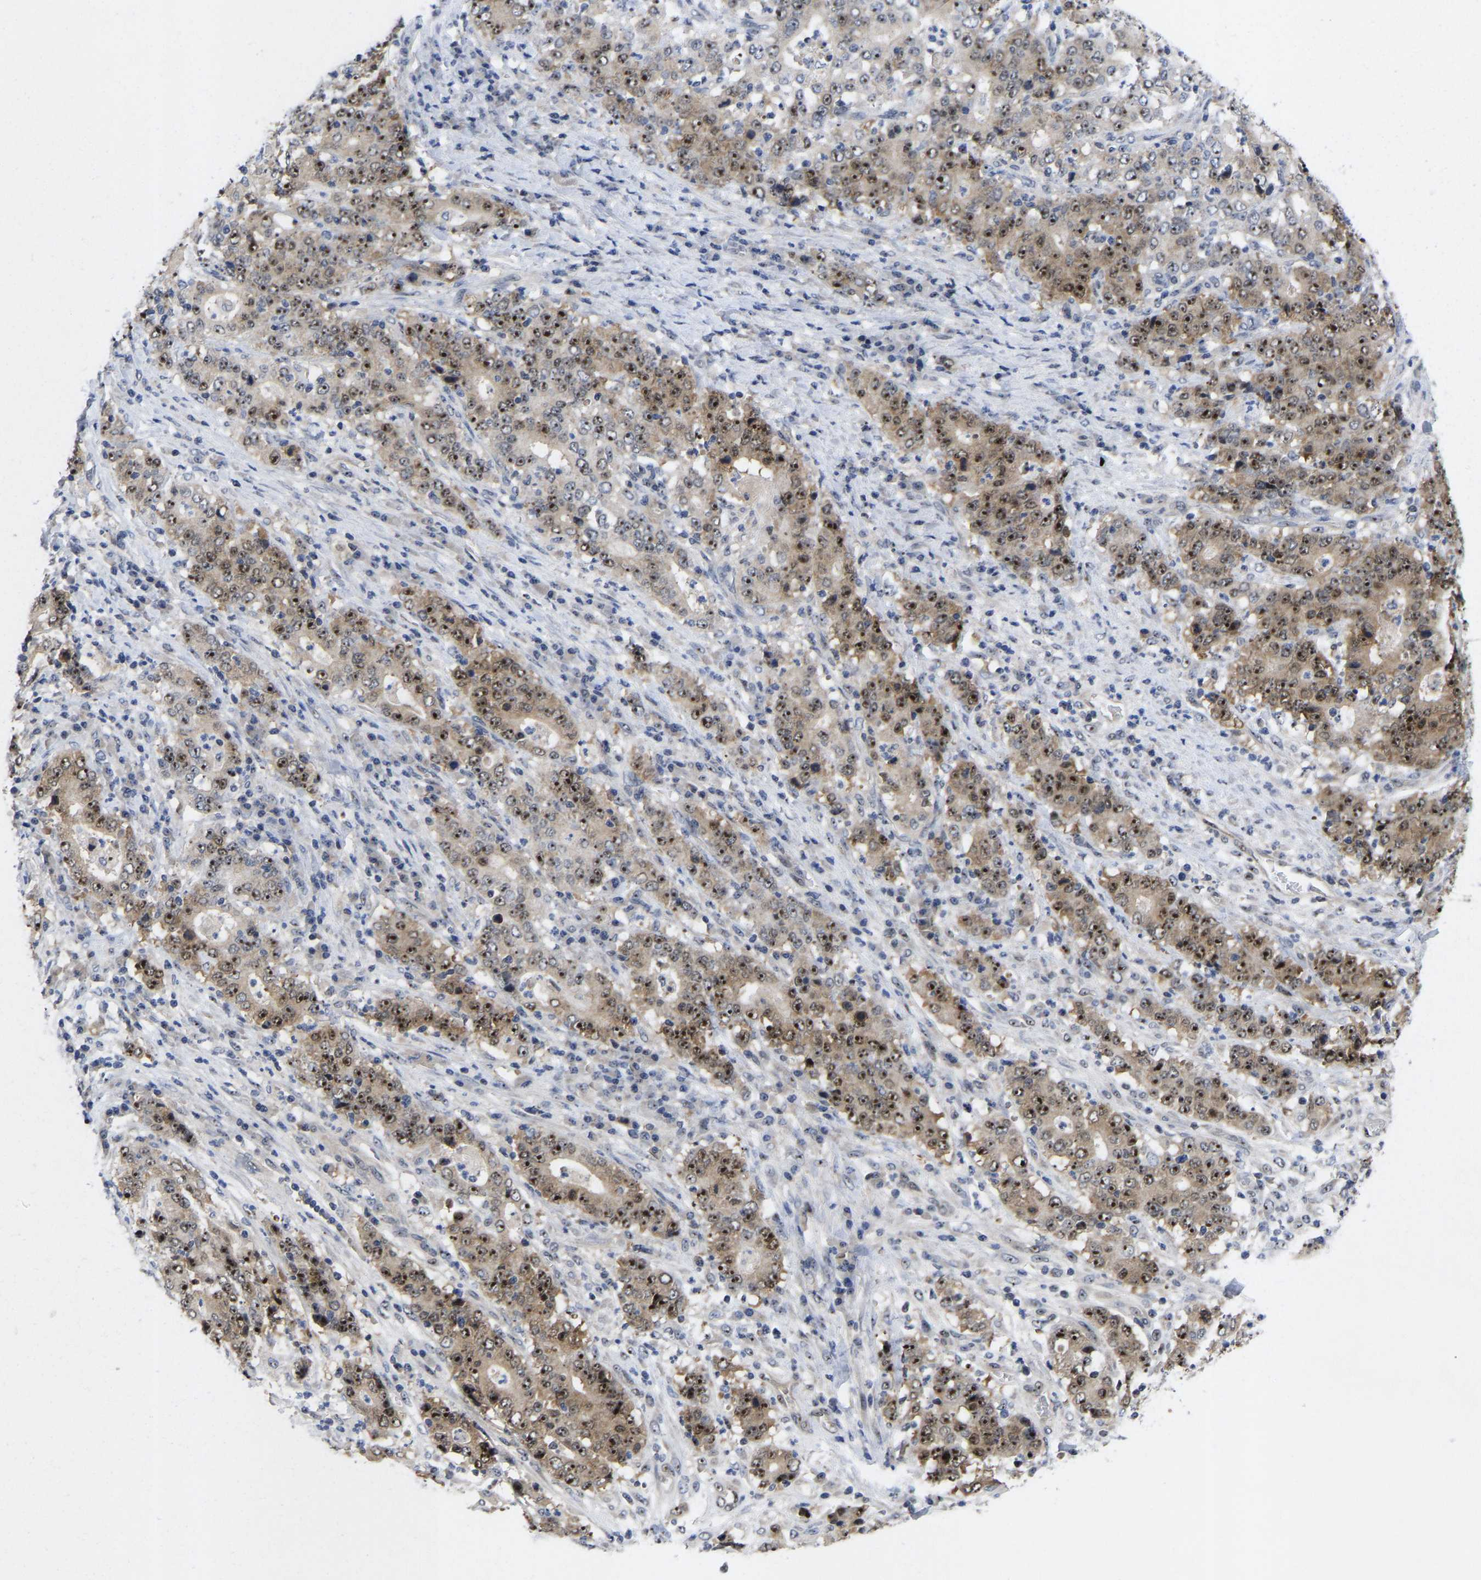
{"staining": {"intensity": "moderate", "quantity": "25%-75%", "location": "nuclear"}, "tissue": "stomach cancer", "cell_type": "Tumor cells", "image_type": "cancer", "snomed": [{"axis": "morphology", "description": "Normal tissue, NOS"}, {"axis": "morphology", "description": "Adenocarcinoma, NOS"}, {"axis": "topography", "description": "Stomach, upper"}, {"axis": "topography", "description": "Stomach"}], "caption": "A medium amount of moderate nuclear positivity is identified in about 25%-75% of tumor cells in stomach cancer tissue. The protein of interest is shown in brown color, while the nuclei are stained blue.", "gene": "NLE1", "patient": {"sex": "male", "age": 59}}